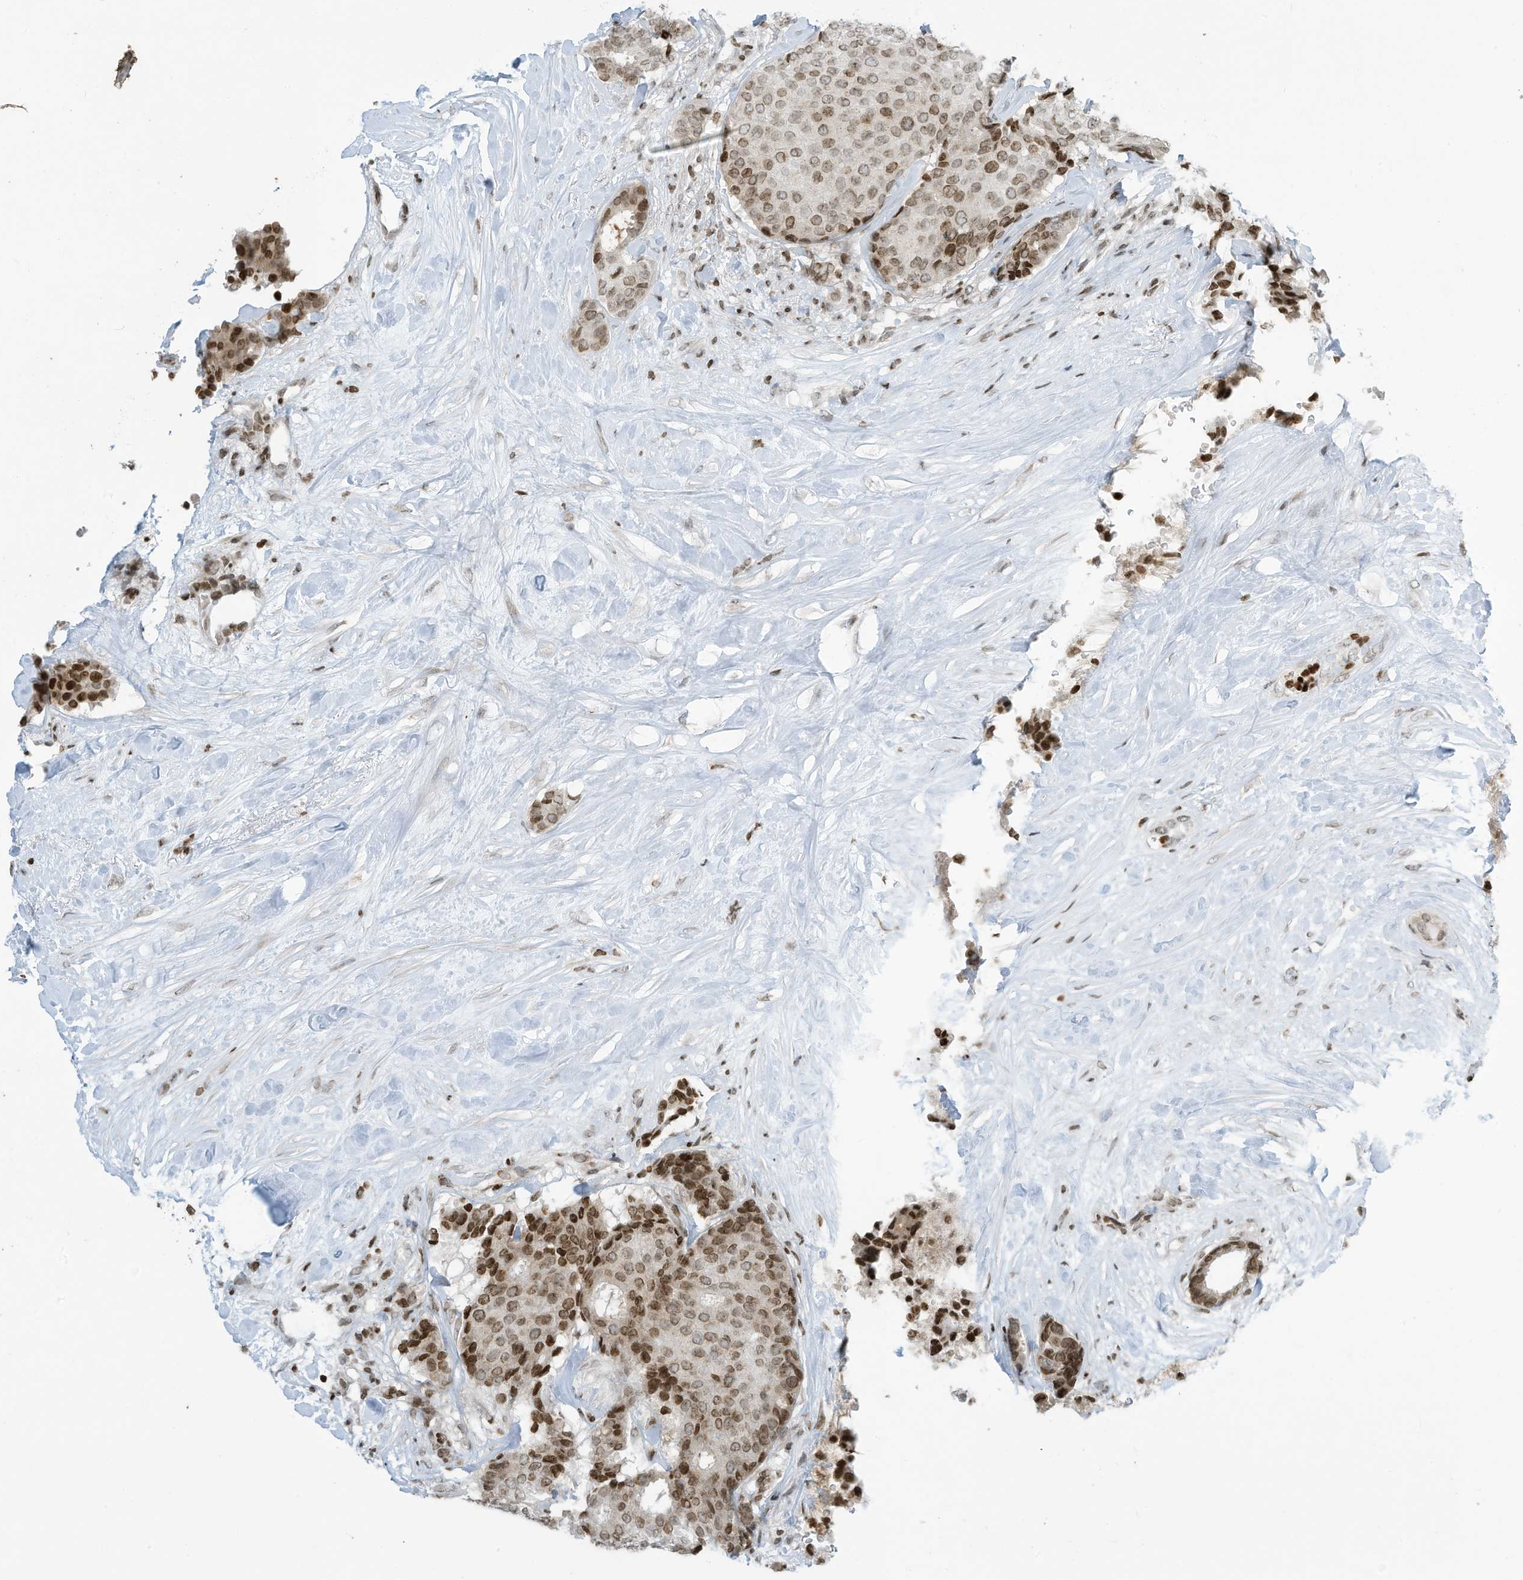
{"staining": {"intensity": "moderate", "quantity": ">75%", "location": "nuclear"}, "tissue": "breast cancer", "cell_type": "Tumor cells", "image_type": "cancer", "snomed": [{"axis": "morphology", "description": "Duct carcinoma"}, {"axis": "topography", "description": "Breast"}], "caption": "An immunohistochemistry photomicrograph of neoplastic tissue is shown. Protein staining in brown shows moderate nuclear positivity in breast intraductal carcinoma within tumor cells.", "gene": "ADI1", "patient": {"sex": "female", "age": 75}}